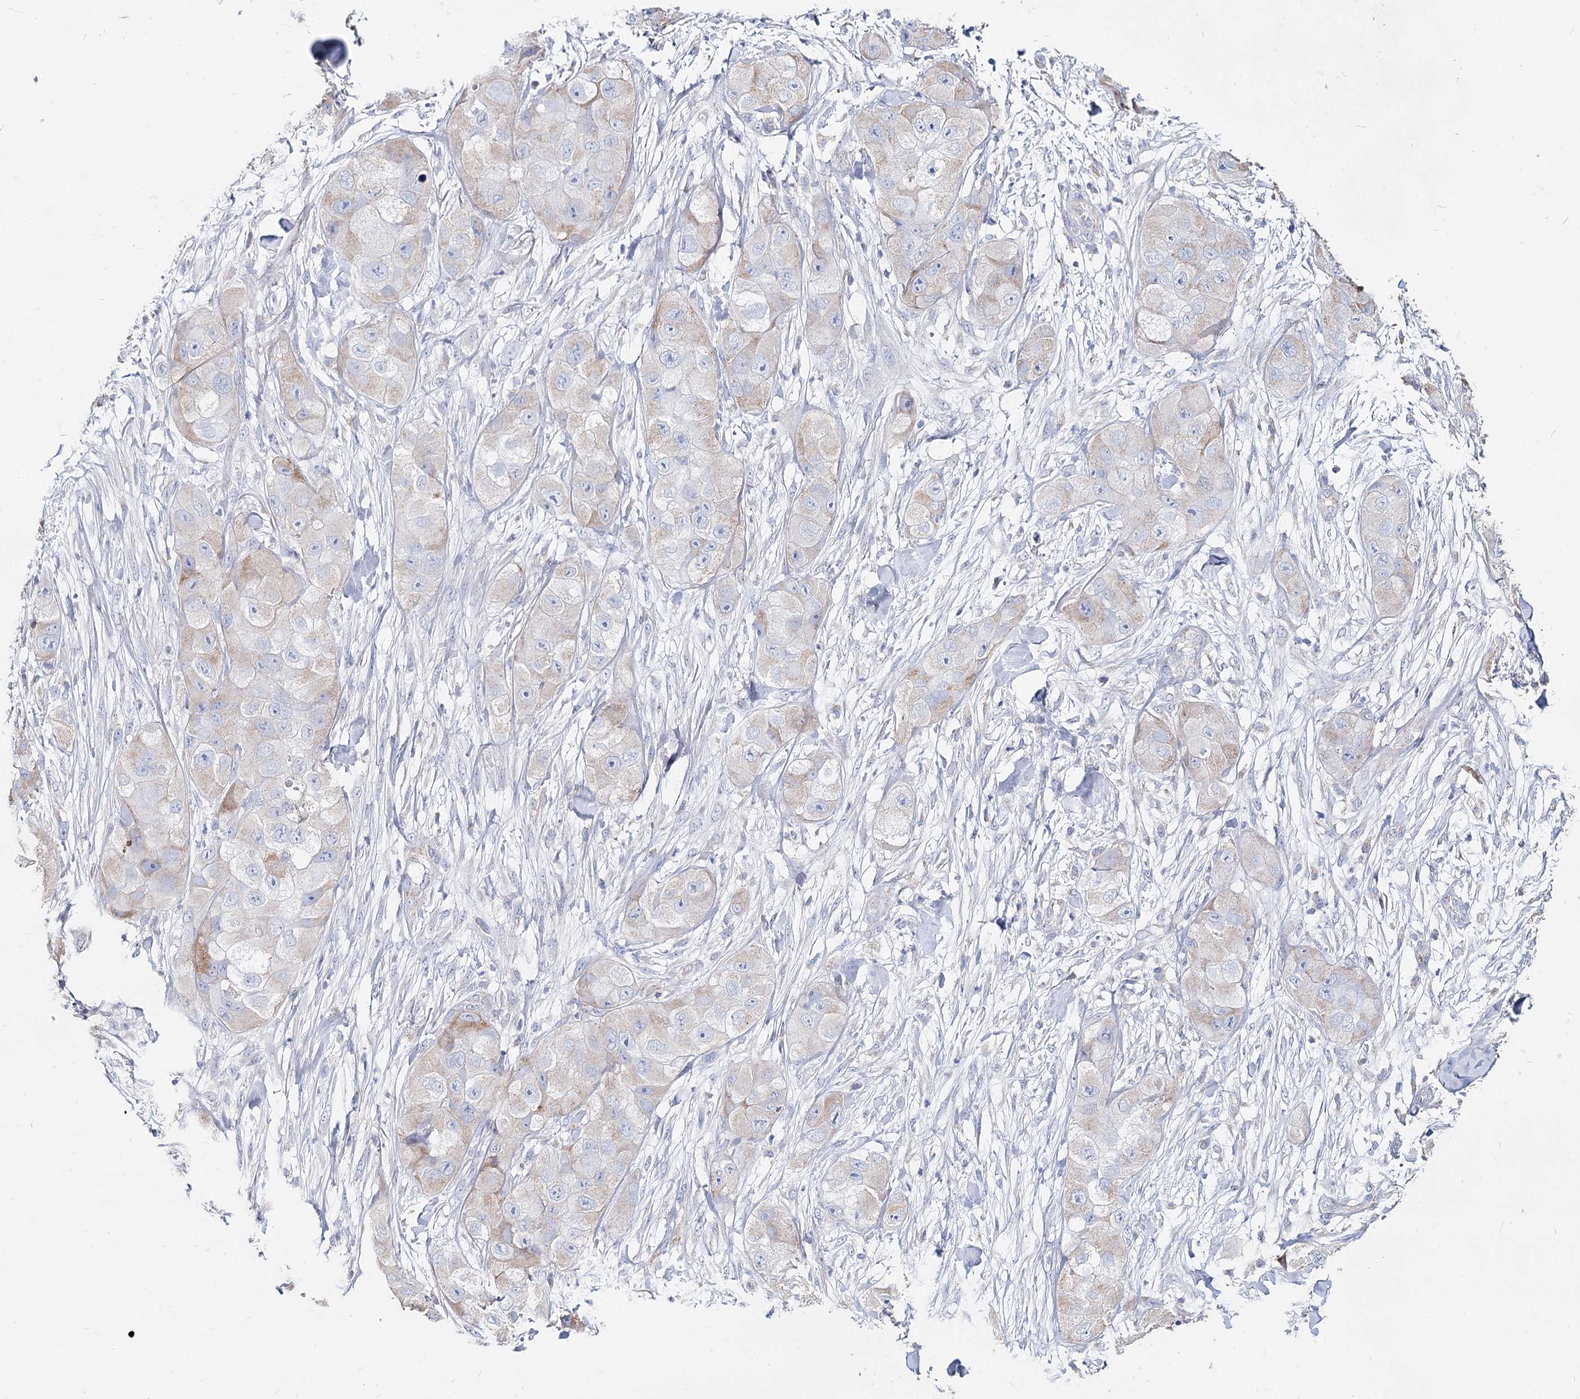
{"staining": {"intensity": "weak", "quantity": "<25%", "location": "cytoplasmic/membranous"}, "tissue": "skin cancer", "cell_type": "Tumor cells", "image_type": "cancer", "snomed": [{"axis": "morphology", "description": "Squamous cell carcinoma, NOS"}, {"axis": "topography", "description": "Skin"}, {"axis": "topography", "description": "Subcutis"}], "caption": "Immunohistochemical staining of skin cancer (squamous cell carcinoma) reveals no significant positivity in tumor cells. The staining is performed using DAB brown chromogen with nuclei counter-stained in using hematoxylin.", "gene": "MCCC2", "patient": {"sex": "male", "age": 73}}